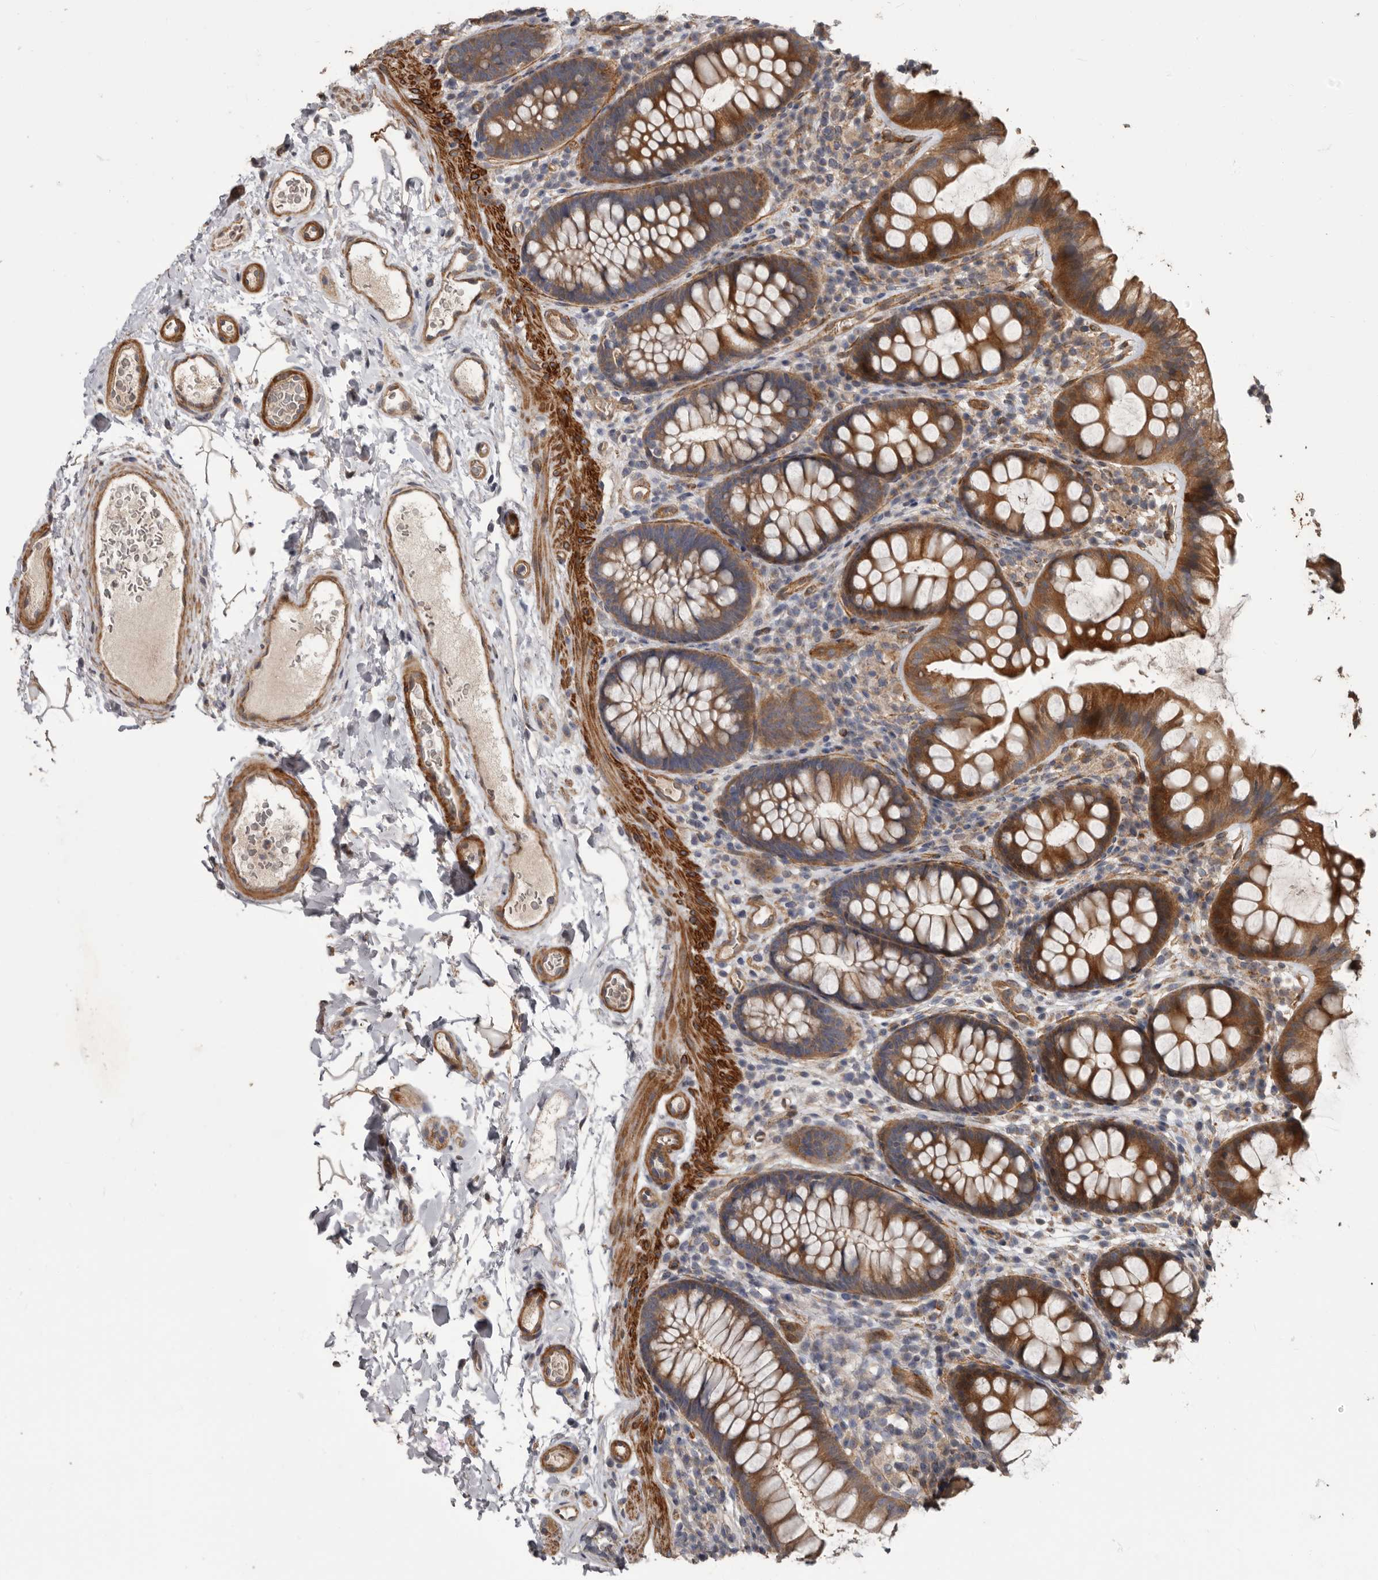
{"staining": {"intensity": "moderate", "quantity": ">75%", "location": "cytoplasmic/membranous"}, "tissue": "colon", "cell_type": "Endothelial cells", "image_type": "normal", "snomed": [{"axis": "morphology", "description": "Normal tissue, NOS"}, {"axis": "topography", "description": "Colon"}], "caption": "Immunohistochemistry (IHC) of normal human colon demonstrates medium levels of moderate cytoplasmic/membranous positivity in approximately >75% of endothelial cells.", "gene": "ARHGEF5", "patient": {"sex": "female", "age": 62}}